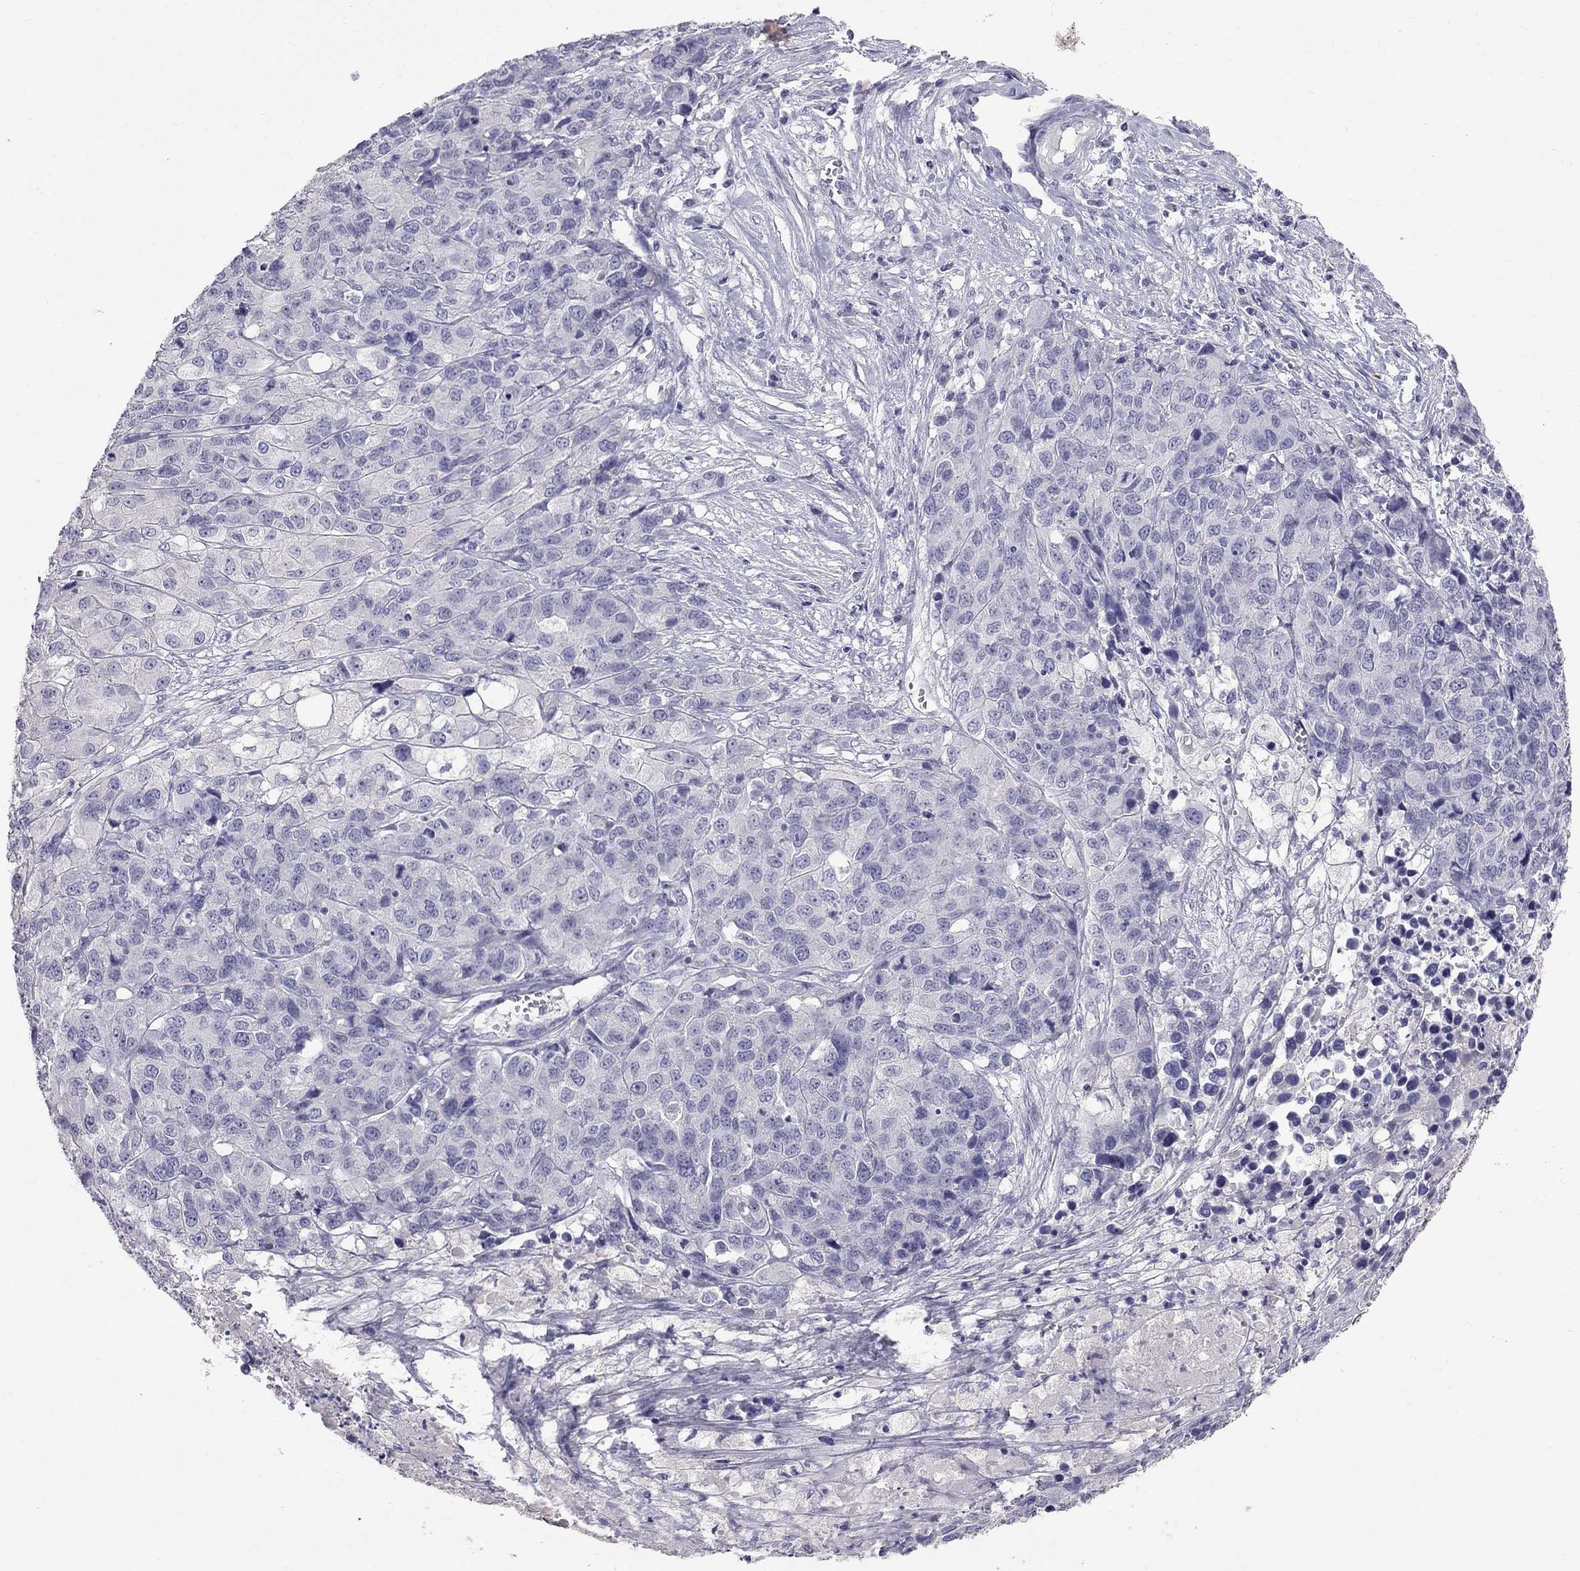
{"staining": {"intensity": "negative", "quantity": "none", "location": "none"}, "tissue": "ovarian cancer", "cell_type": "Tumor cells", "image_type": "cancer", "snomed": [{"axis": "morphology", "description": "Cystadenocarcinoma, serous, NOS"}, {"axis": "topography", "description": "Ovary"}], "caption": "Immunohistochemical staining of ovarian cancer (serous cystadenocarcinoma) reveals no significant expression in tumor cells.", "gene": "CFAP91", "patient": {"sex": "female", "age": 87}}